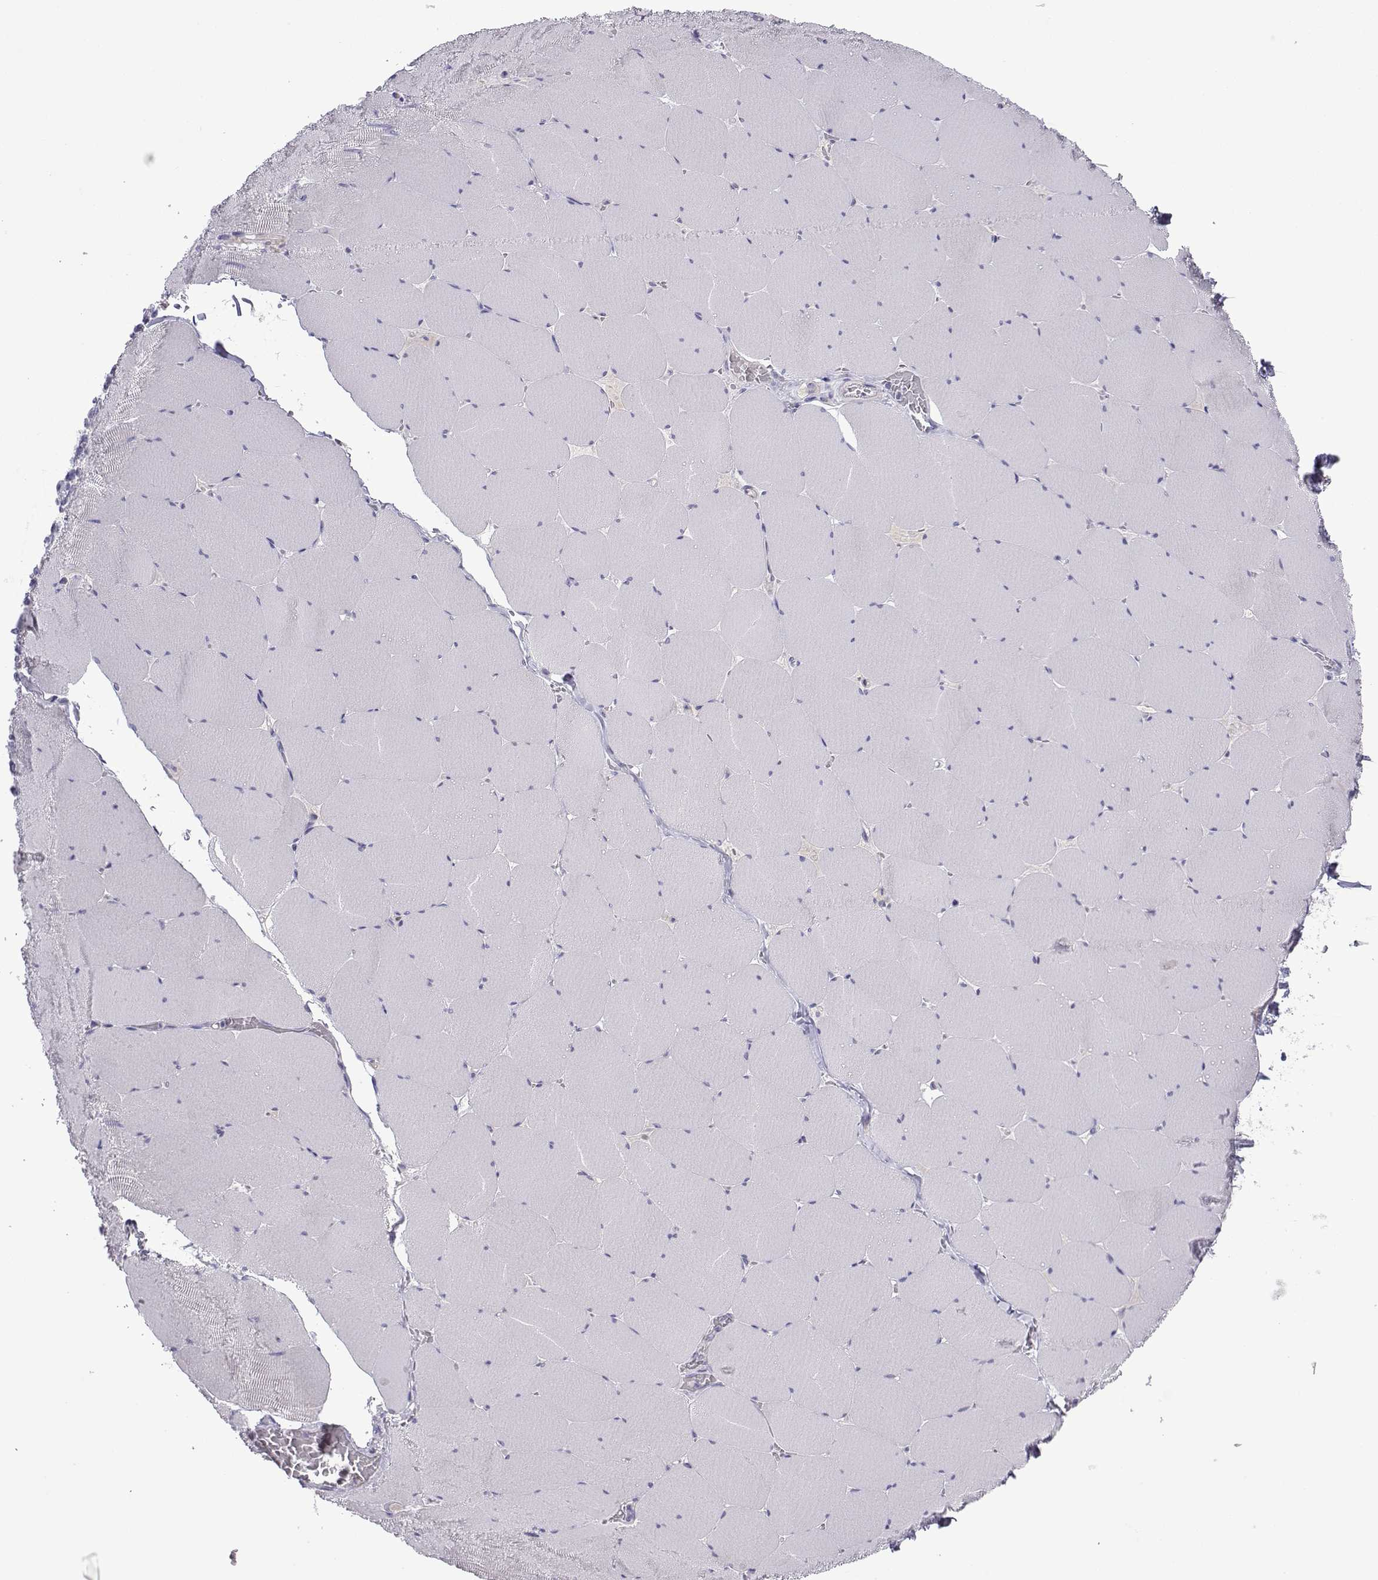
{"staining": {"intensity": "negative", "quantity": "none", "location": "none"}, "tissue": "skeletal muscle", "cell_type": "Myocytes", "image_type": "normal", "snomed": [{"axis": "morphology", "description": "Normal tissue, NOS"}, {"axis": "morphology", "description": "Malignant melanoma, Metastatic site"}, {"axis": "topography", "description": "Skeletal muscle"}], "caption": "Immunohistochemical staining of normal human skeletal muscle reveals no significant positivity in myocytes.", "gene": "SPACA7", "patient": {"sex": "male", "age": 50}}